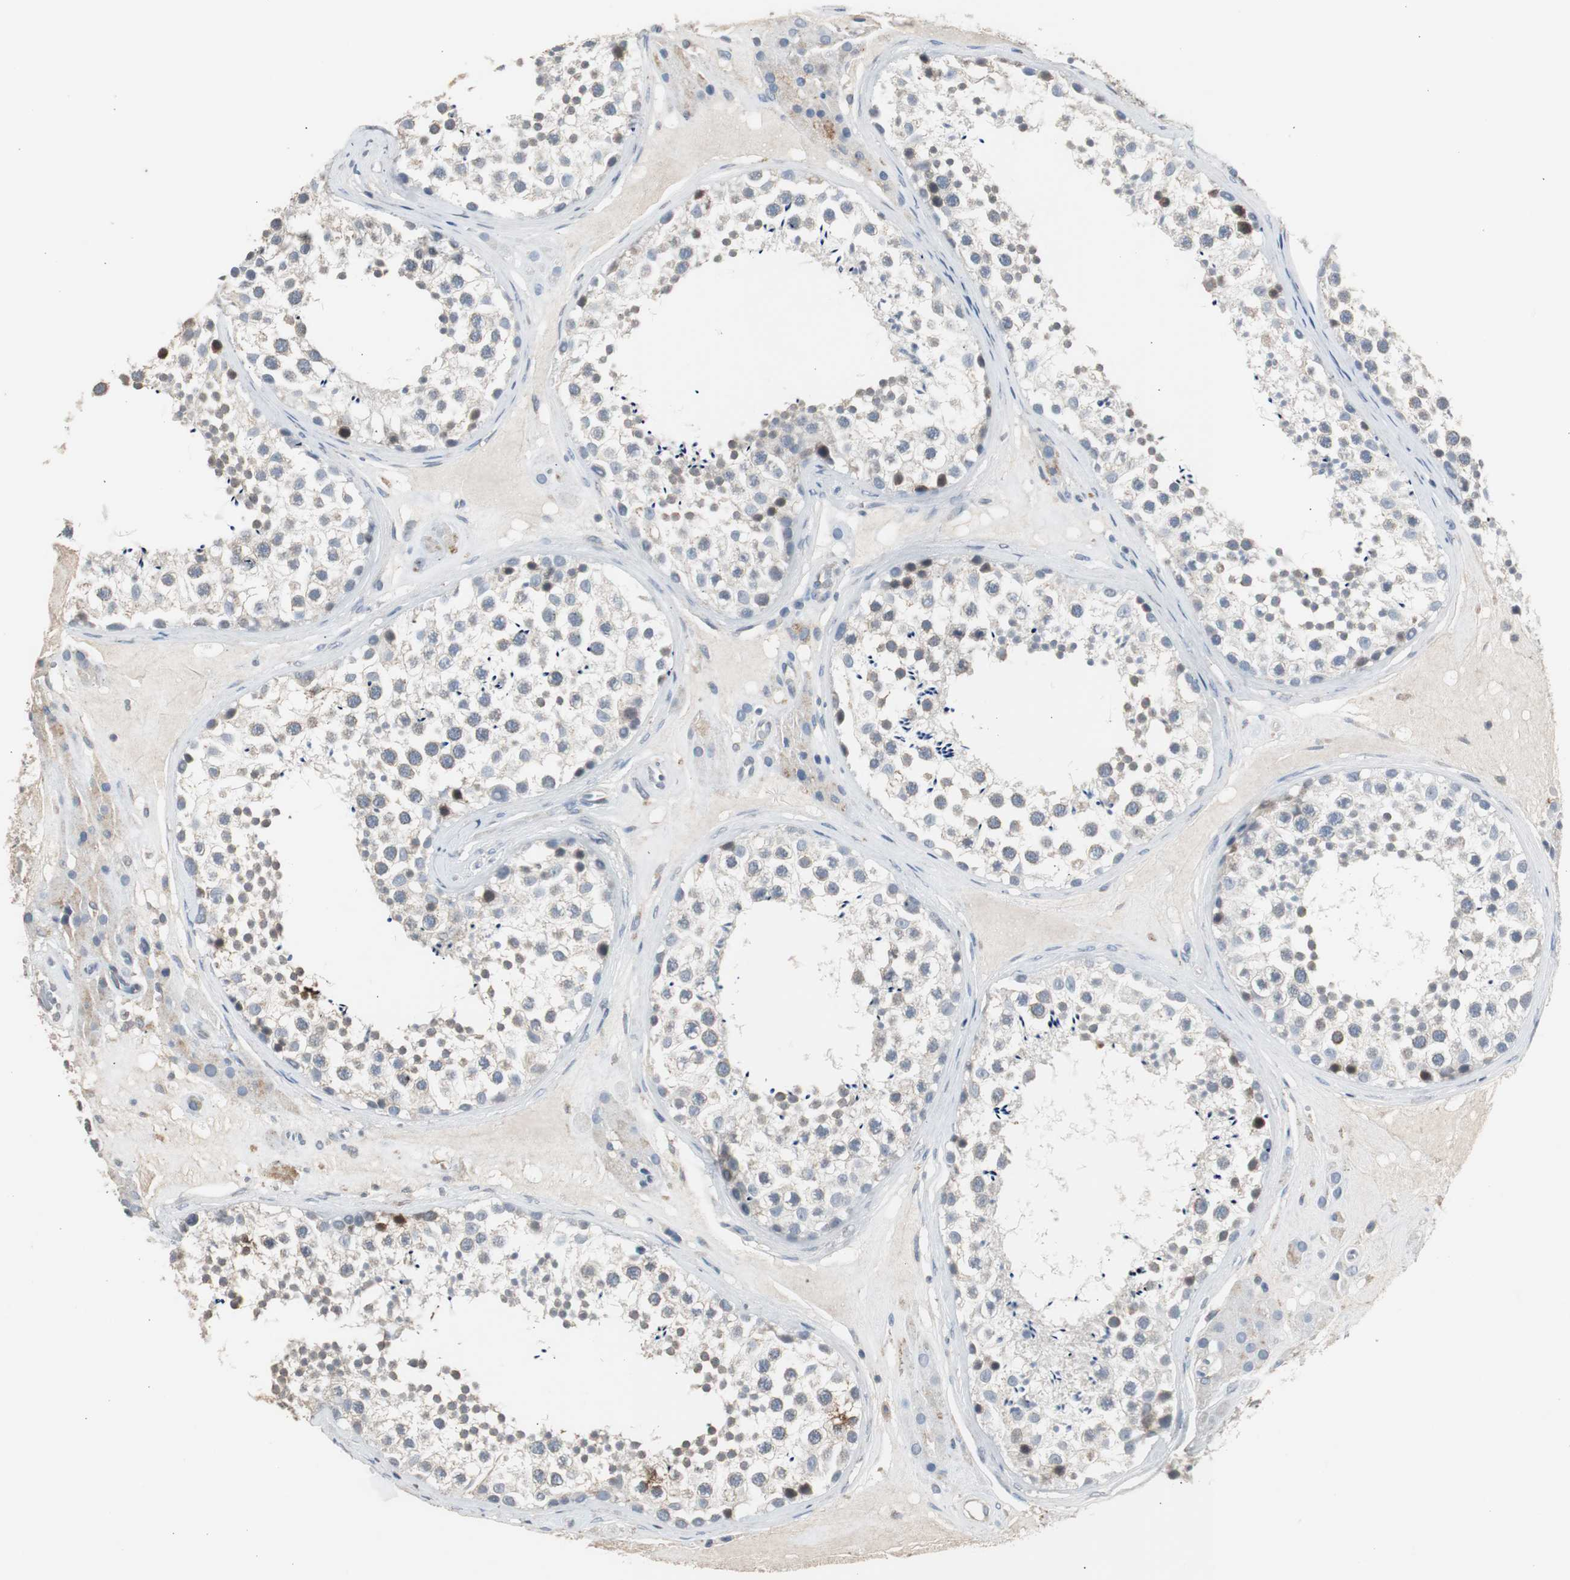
{"staining": {"intensity": "weak", "quantity": "<25%", "location": "cytoplasmic/membranous"}, "tissue": "testis", "cell_type": "Cells in seminiferous ducts", "image_type": "normal", "snomed": [{"axis": "morphology", "description": "Normal tissue, NOS"}, {"axis": "topography", "description": "Testis"}], "caption": "DAB immunohistochemical staining of benign testis demonstrates no significant expression in cells in seminiferous ducts. (IHC, brightfield microscopy, high magnification).", "gene": "TK1", "patient": {"sex": "male", "age": 46}}